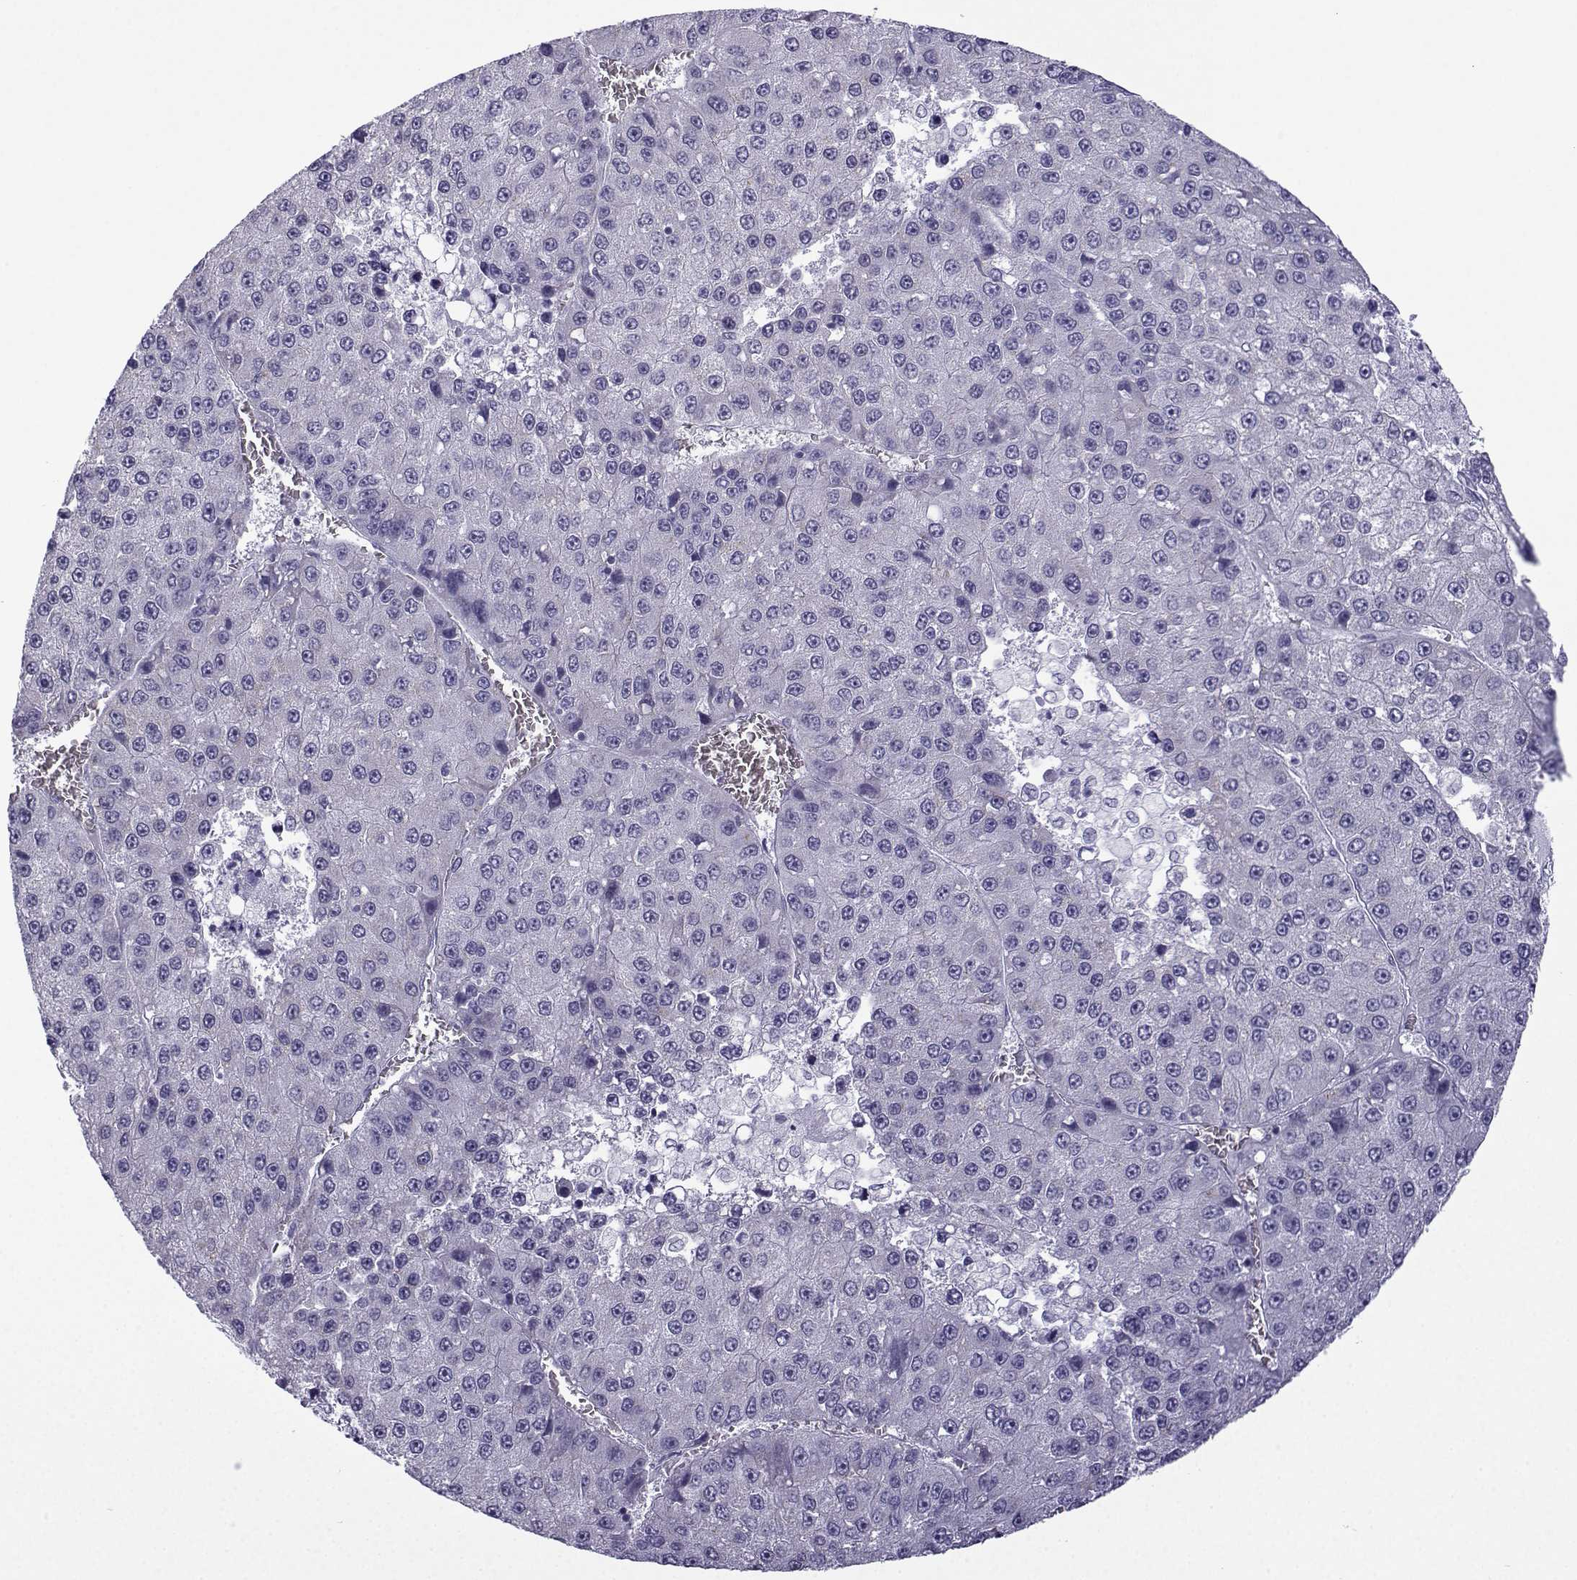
{"staining": {"intensity": "negative", "quantity": "none", "location": "none"}, "tissue": "liver cancer", "cell_type": "Tumor cells", "image_type": "cancer", "snomed": [{"axis": "morphology", "description": "Carcinoma, Hepatocellular, NOS"}, {"axis": "topography", "description": "Liver"}], "caption": "Micrograph shows no protein expression in tumor cells of liver cancer tissue.", "gene": "ACRBP", "patient": {"sex": "female", "age": 73}}